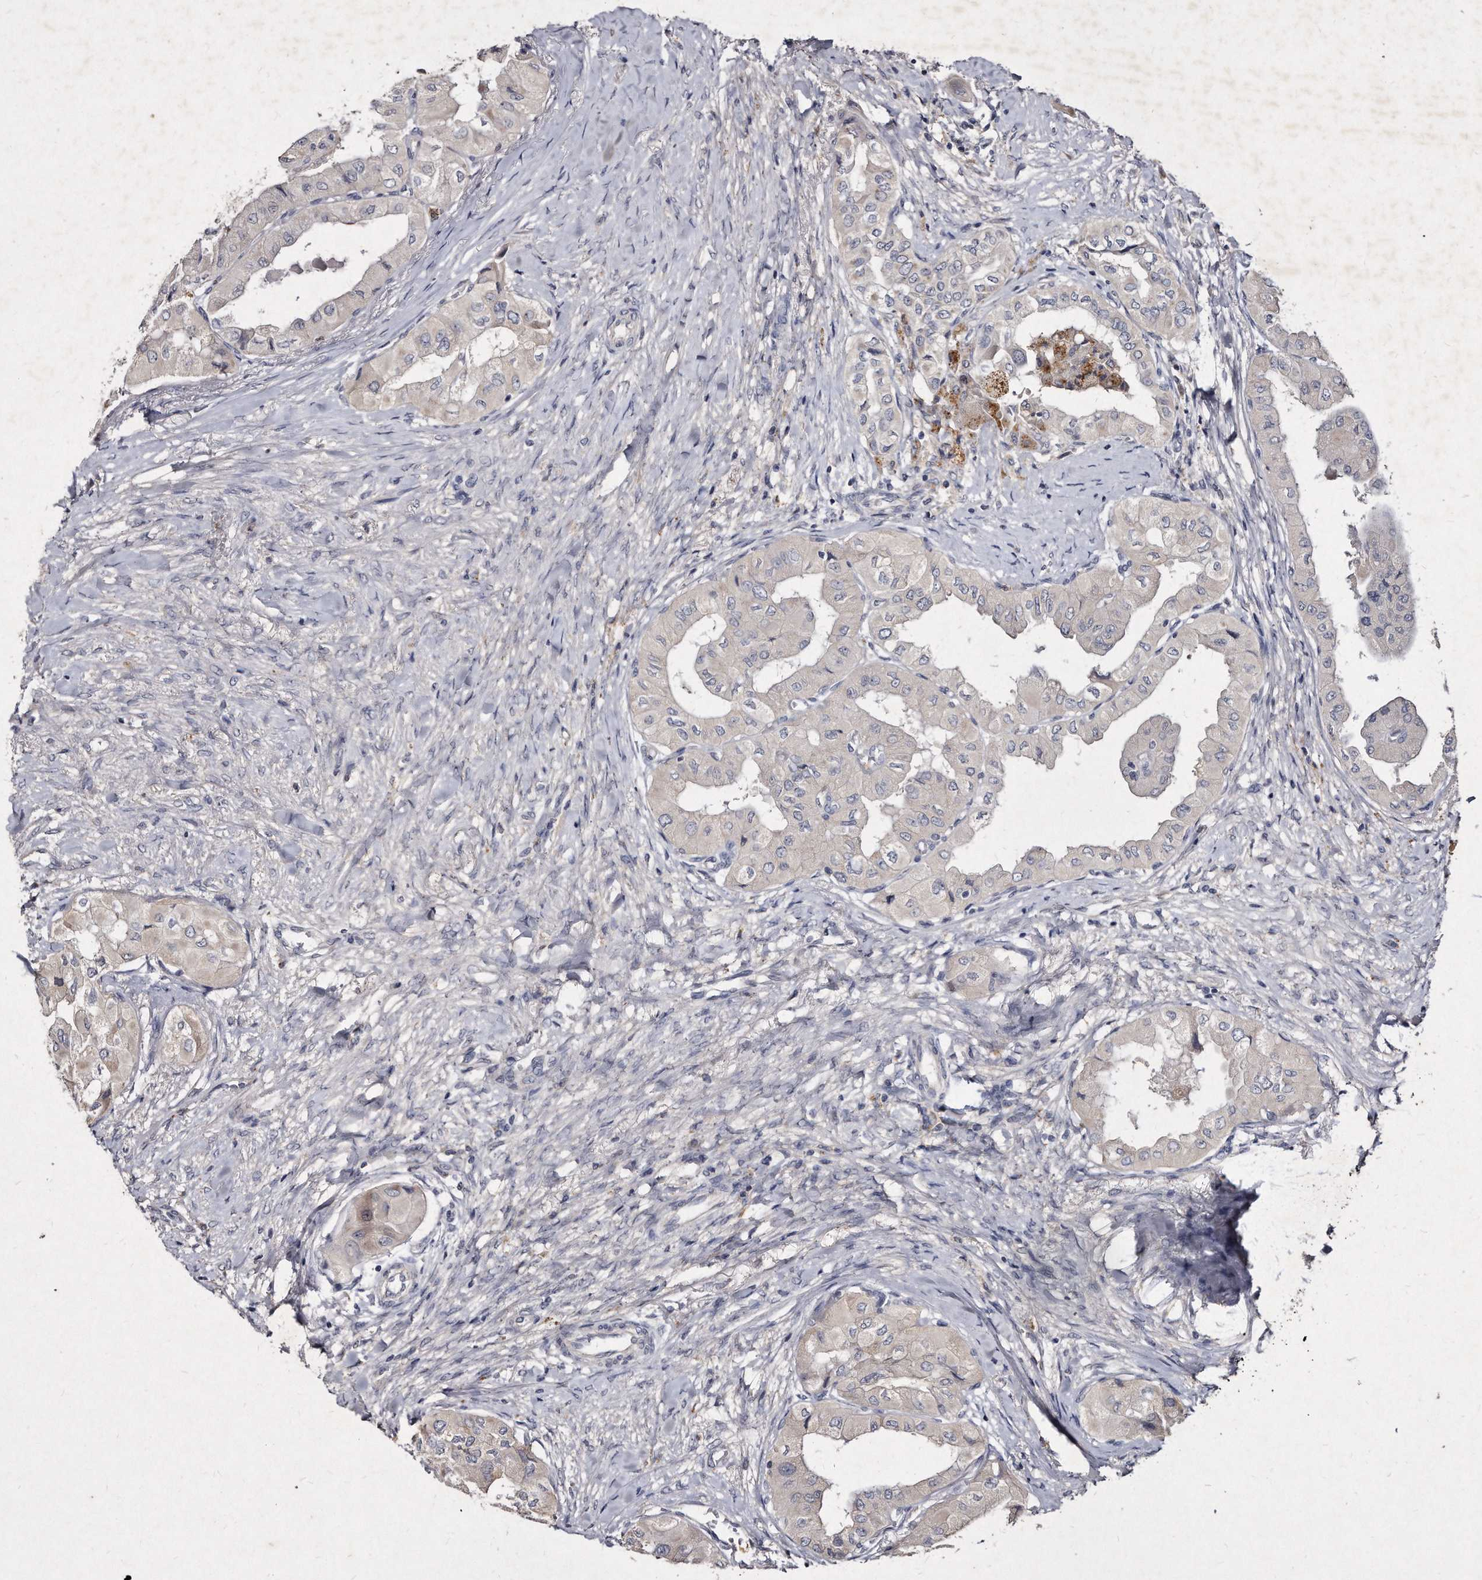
{"staining": {"intensity": "negative", "quantity": "none", "location": "none"}, "tissue": "thyroid cancer", "cell_type": "Tumor cells", "image_type": "cancer", "snomed": [{"axis": "morphology", "description": "Papillary adenocarcinoma, NOS"}, {"axis": "topography", "description": "Thyroid gland"}], "caption": "Image shows no significant protein staining in tumor cells of thyroid cancer (papillary adenocarcinoma). (Brightfield microscopy of DAB IHC at high magnification).", "gene": "KLHDC3", "patient": {"sex": "female", "age": 59}}